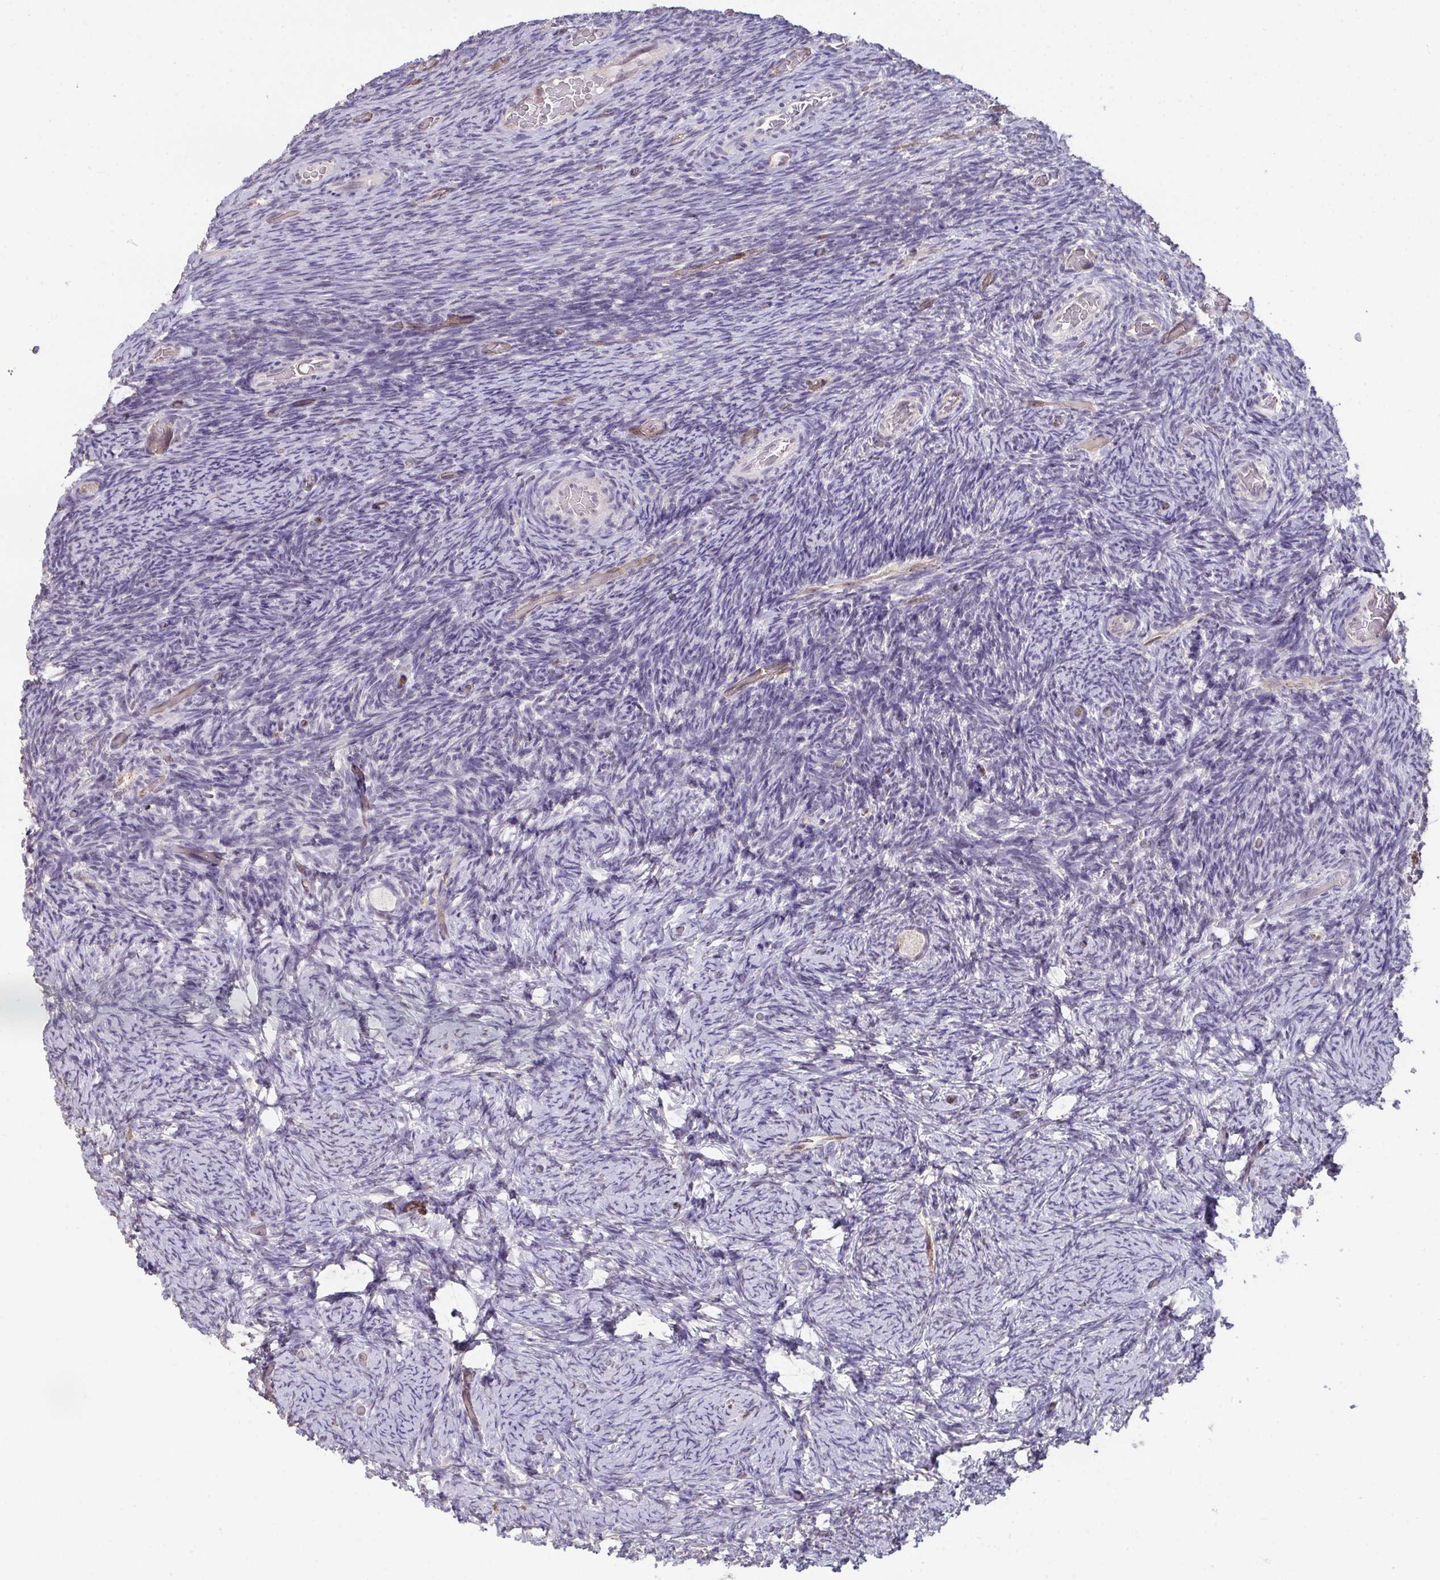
{"staining": {"intensity": "negative", "quantity": "none", "location": "none"}, "tissue": "ovary", "cell_type": "Follicle cells", "image_type": "normal", "snomed": [{"axis": "morphology", "description": "Normal tissue, NOS"}, {"axis": "topography", "description": "Ovary"}], "caption": "Immunohistochemistry (IHC) micrograph of unremarkable ovary stained for a protein (brown), which displays no staining in follicle cells. Nuclei are stained in blue.", "gene": "SENP3", "patient": {"sex": "female", "age": 34}}